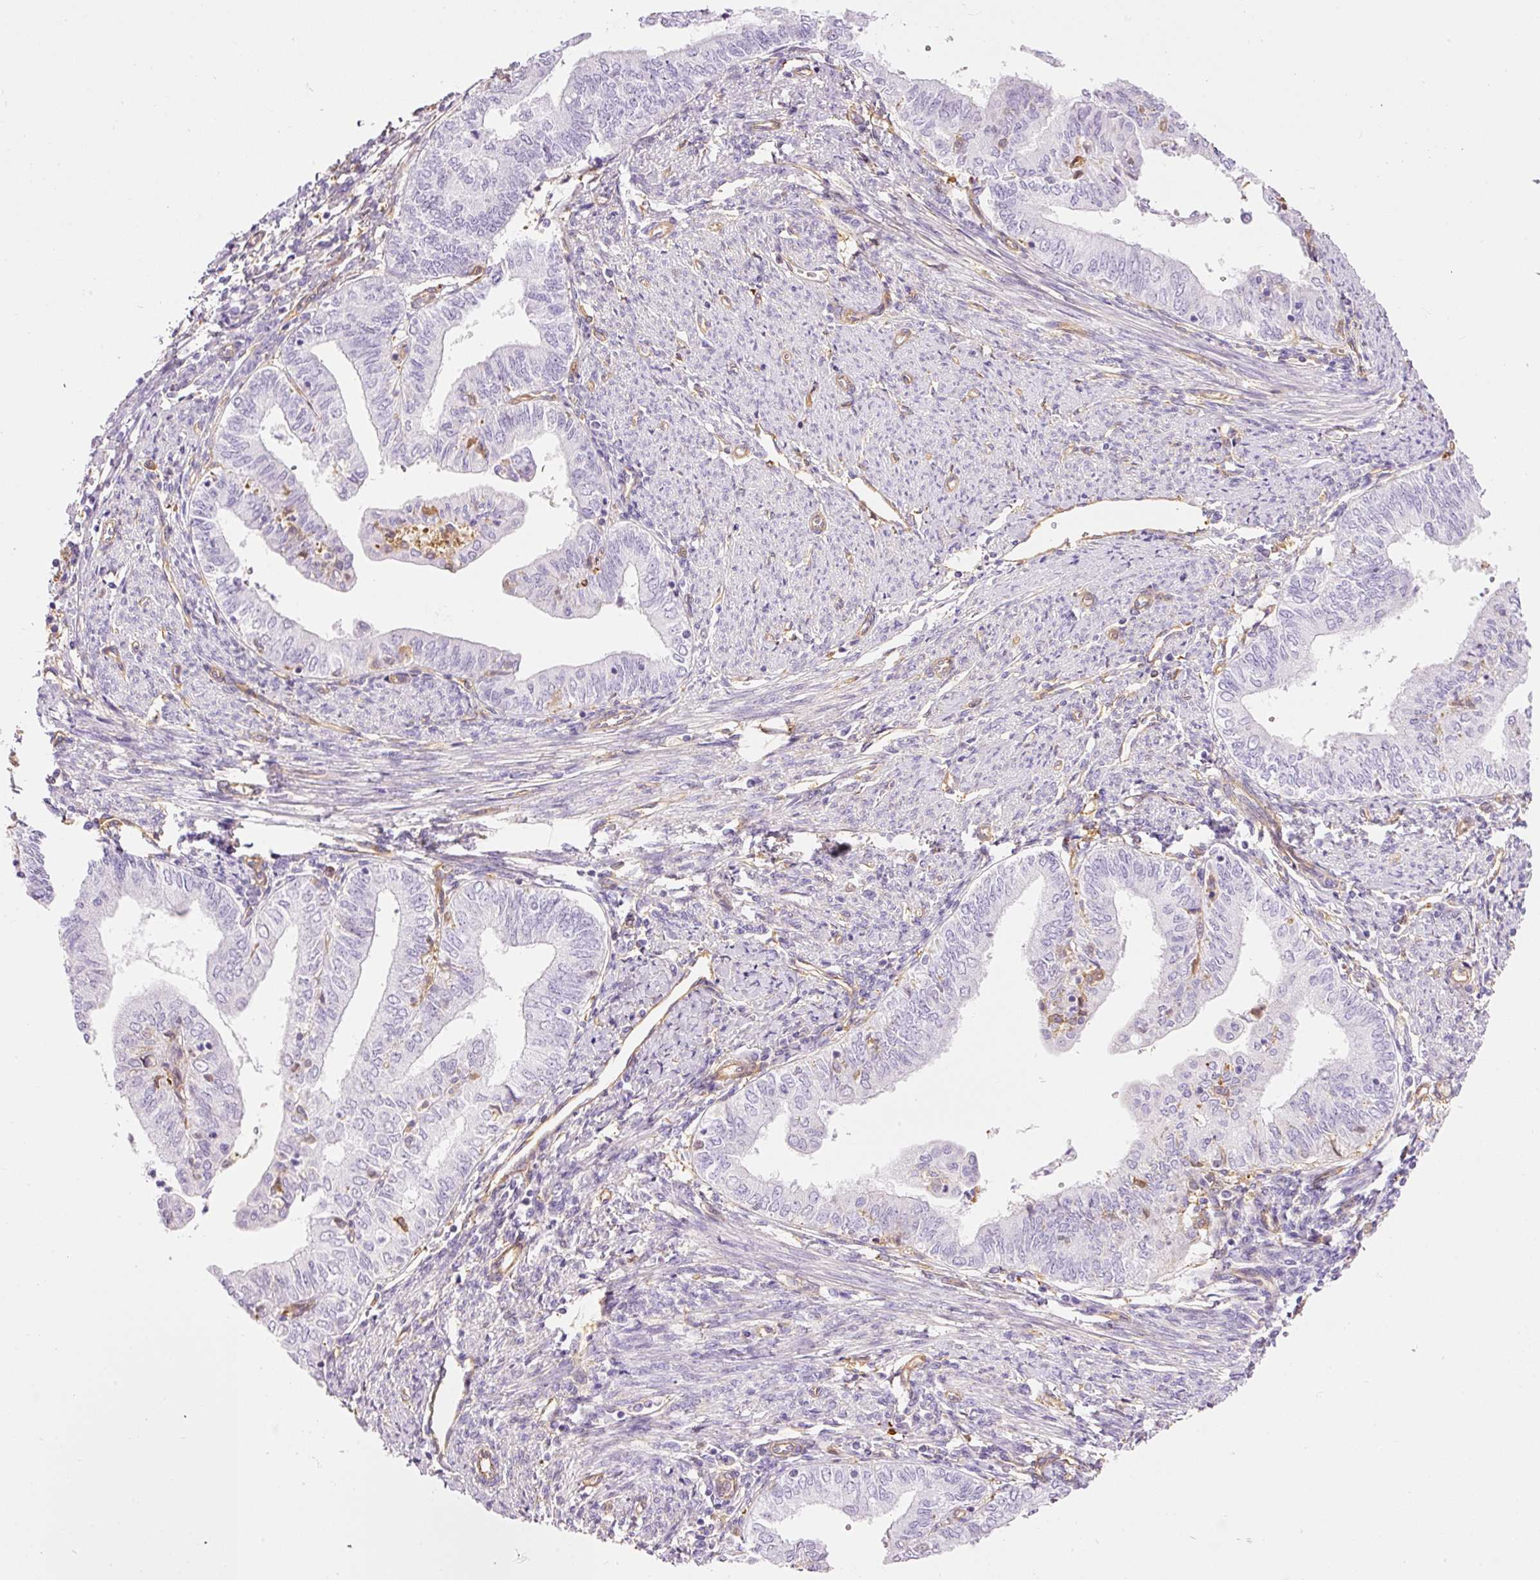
{"staining": {"intensity": "negative", "quantity": "none", "location": "none"}, "tissue": "endometrial cancer", "cell_type": "Tumor cells", "image_type": "cancer", "snomed": [{"axis": "morphology", "description": "Adenocarcinoma, NOS"}, {"axis": "topography", "description": "Endometrium"}], "caption": "Endometrial cancer (adenocarcinoma) stained for a protein using IHC demonstrates no expression tumor cells.", "gene": "IL10RB", "patient": {"sex": "female", "age": 66}}